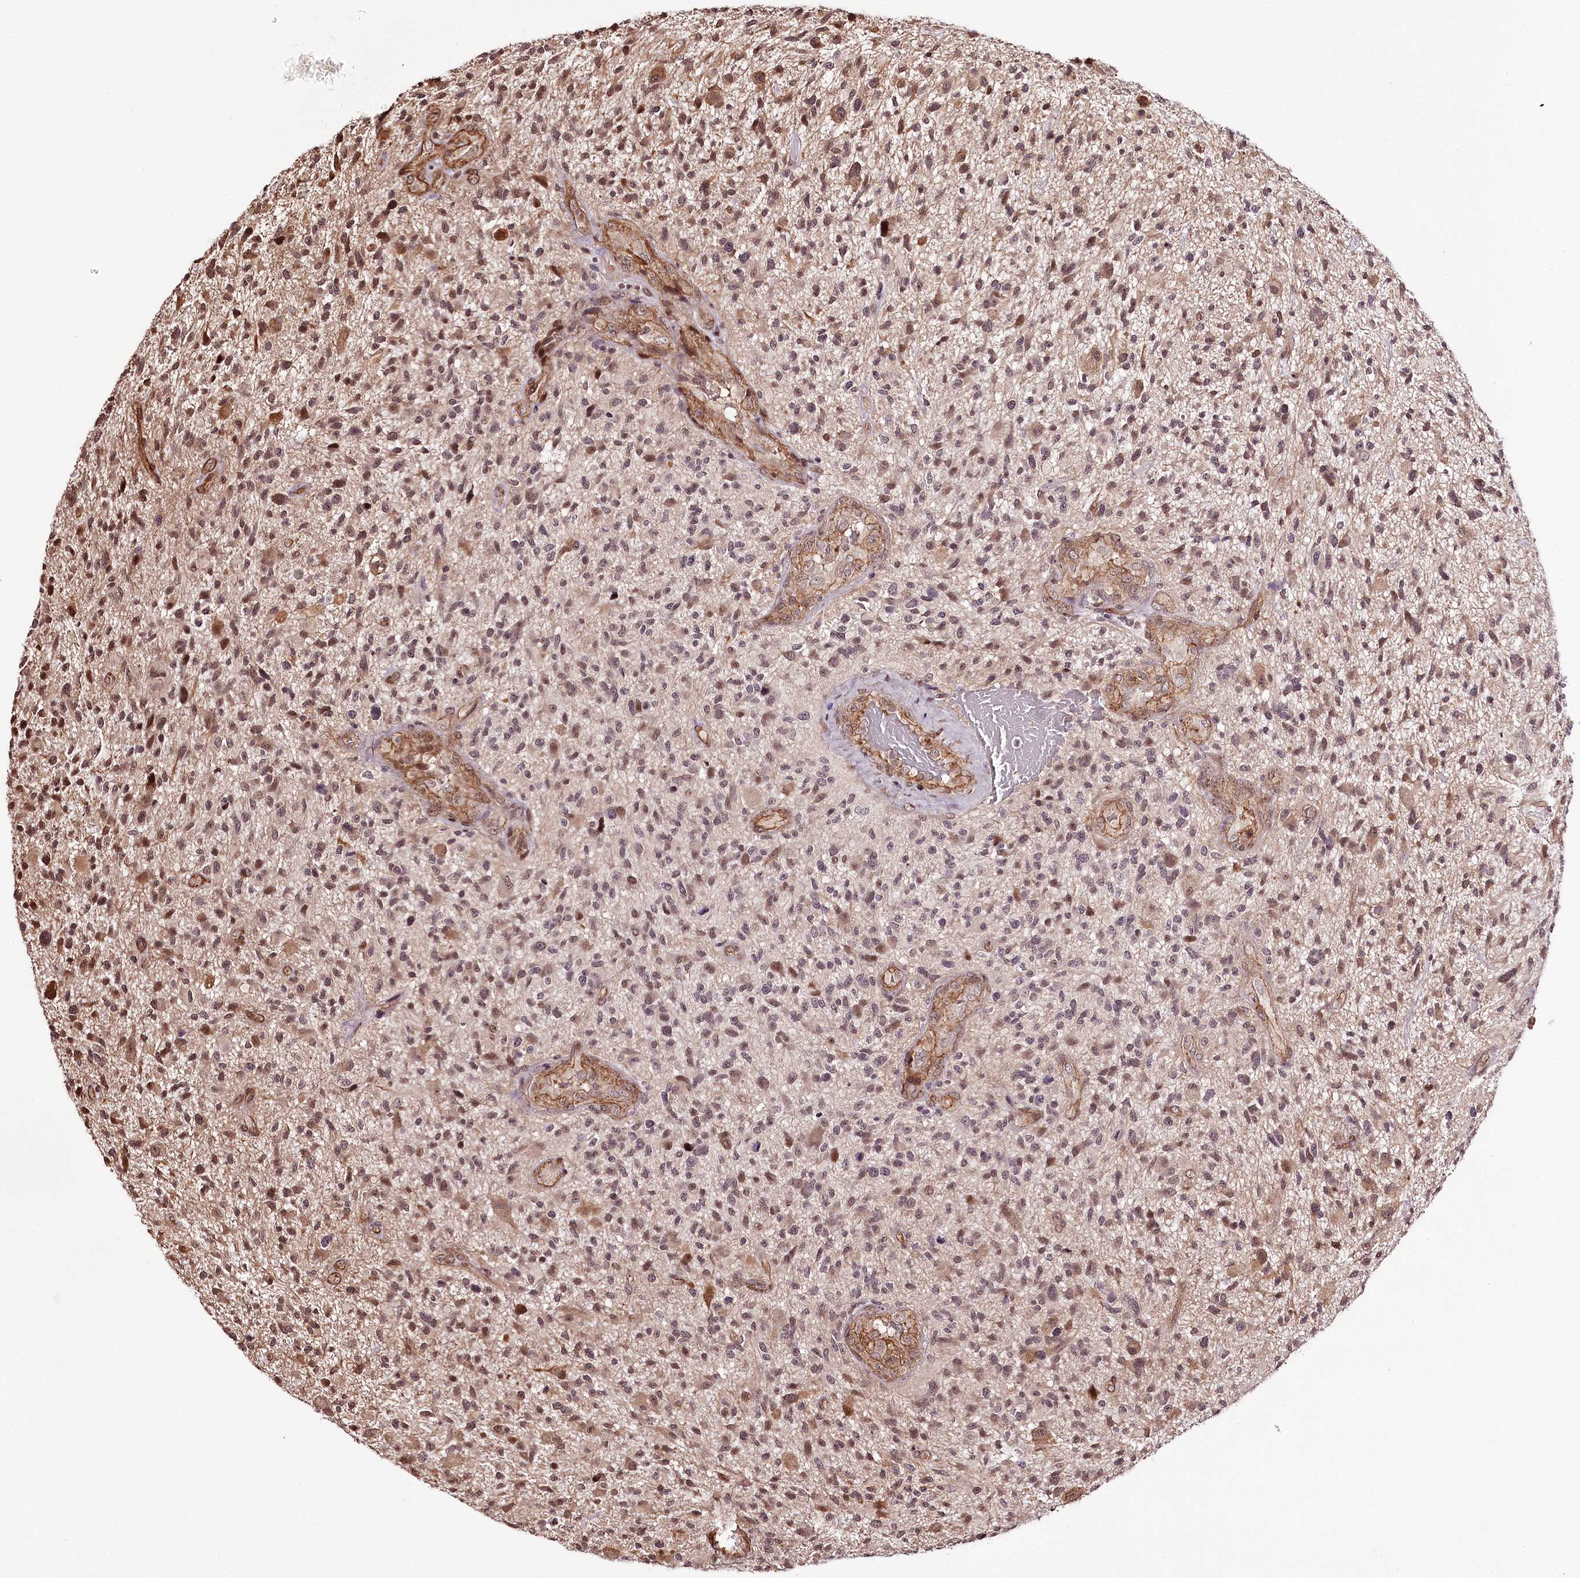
{"staining": {"intensity": "moderate", "quantity": ">75%", "location": "nuclear"}, "tissue": "glioma", "cell_type": "Tumor cells", "image_type": "cancer", "snomed": [{"axis": "morphology", "description": "Glioma, malignant, High grade"}, {"axis": "topography", "description": "Brain"}], "caption": "Brown immunohistochemical staining in human malignant glioma (high-grade) shows moderate nuclear positivity in approximately >75% of tumor cells.", "gene": "TTC33", "patient": {"sex": "male", "age": 47}}